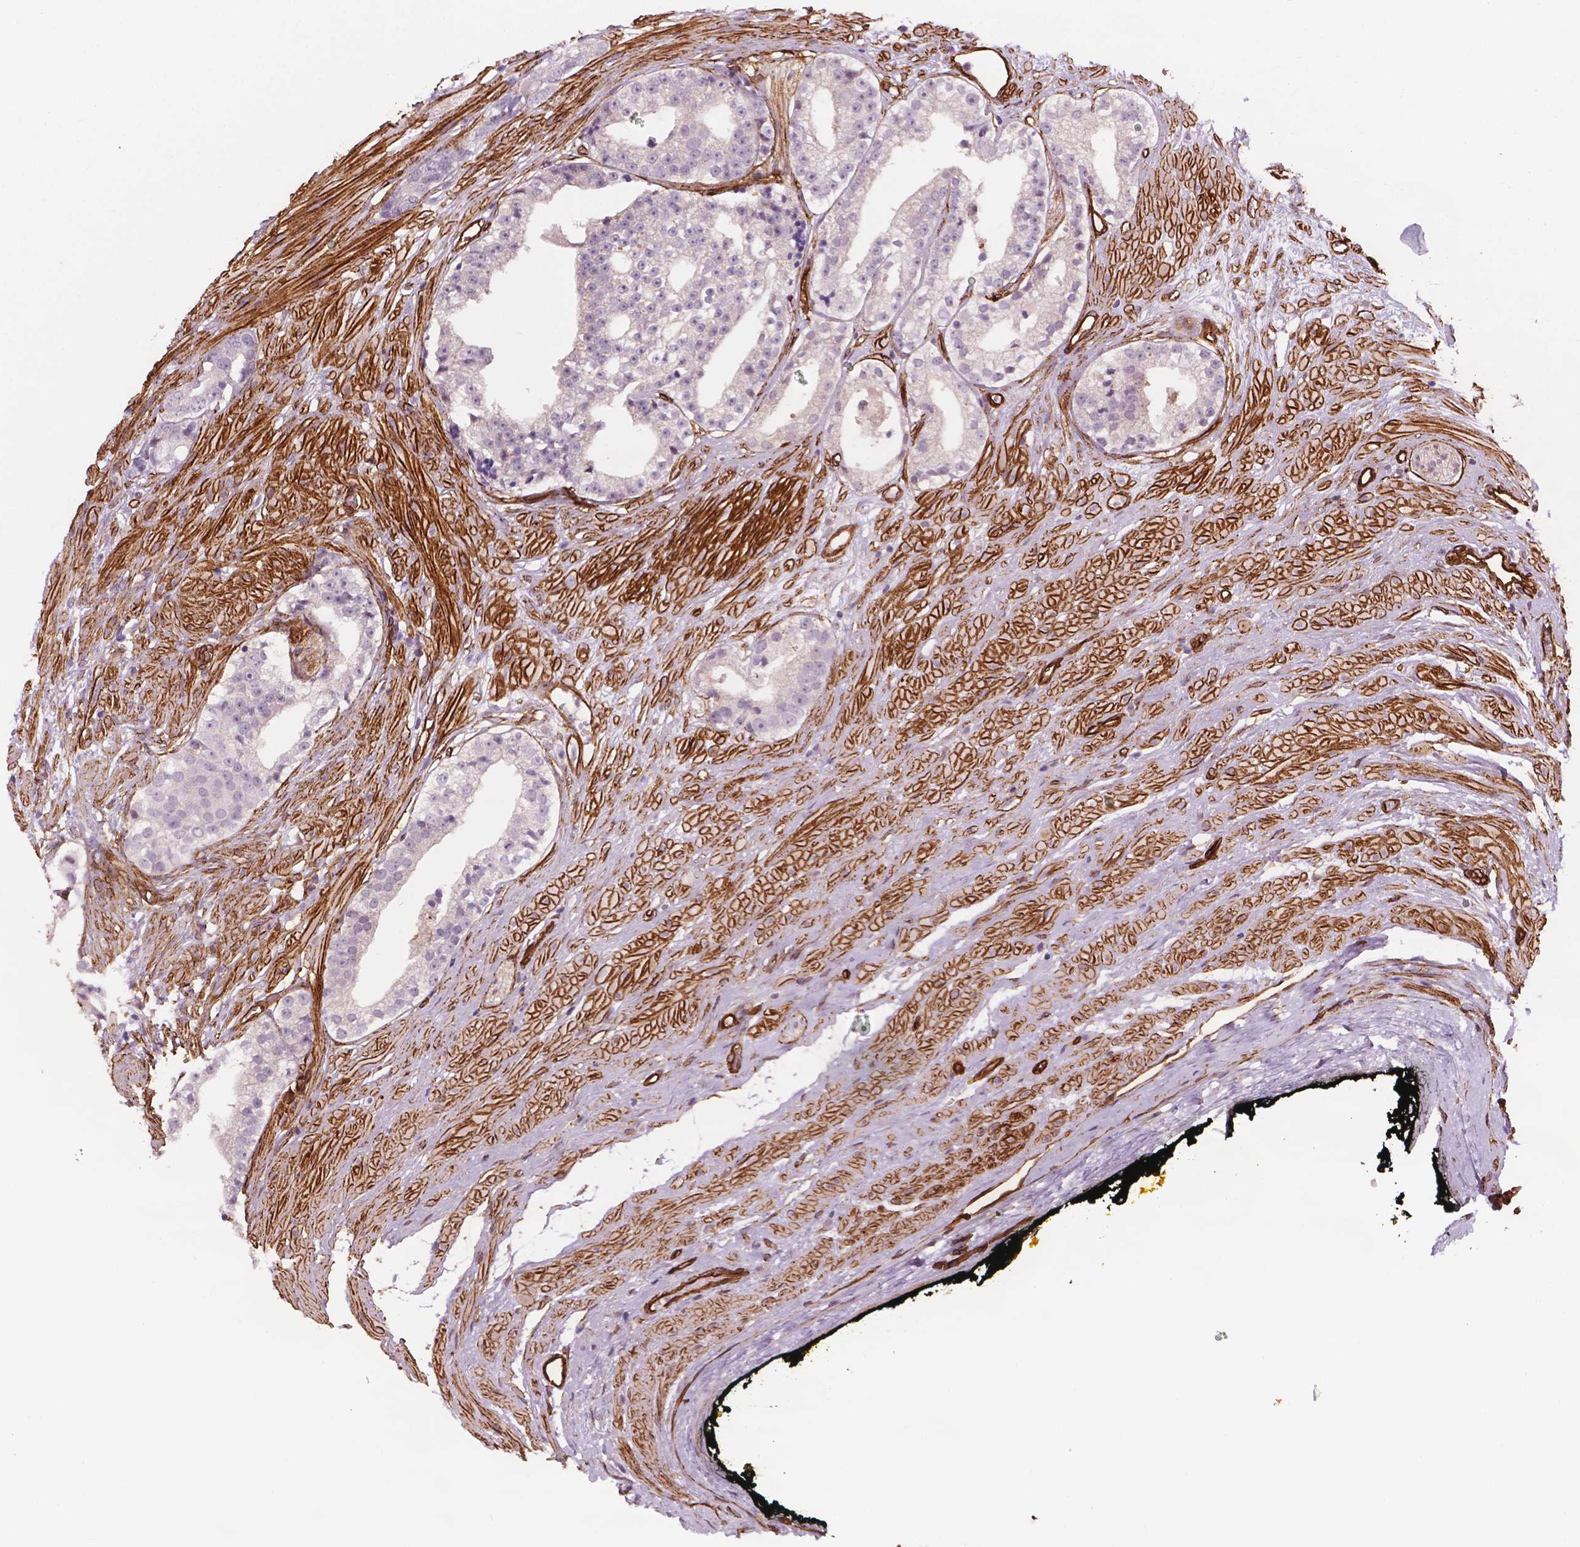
{"staining": {"intensity": "negative", "quantity": "none", "location": "none"}, "tissue": "prostate cancer", "cell_type": "Tumor cells", "image_type": "cancer", "snomed": [{"axis": "morphology", "description": "Adenocarcinoma, Low grade"}, {"axis": "topography", "description": "Prostate"}], "caption": "High power microscopy image of an immunohistochemistry (IHC) micrograph of prostate cancer, revealing no significant expression in tumor cells.", "gene": "EGFL8", "patient": {"sex": "male", "age": 60}}